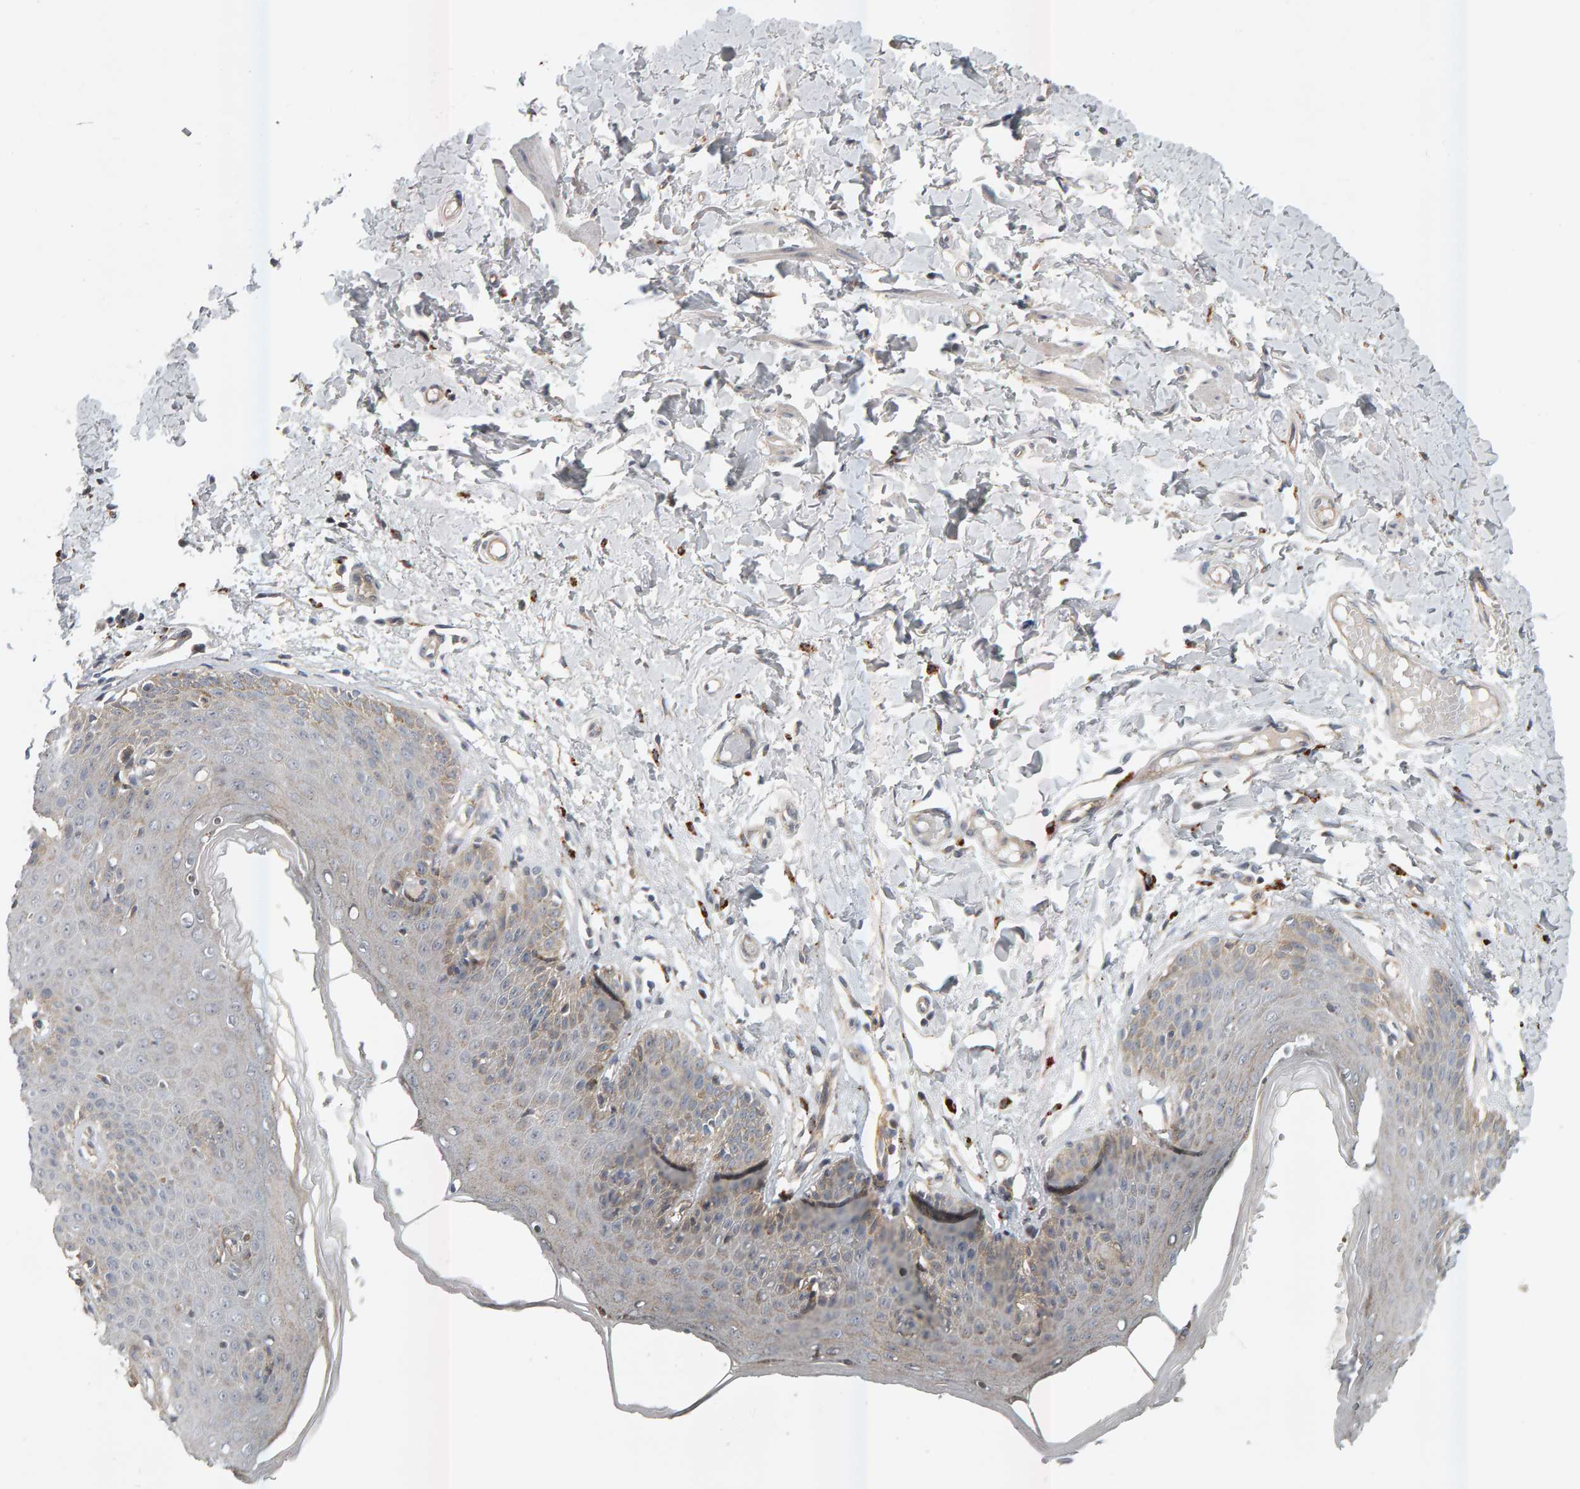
{"staining": {"intensity": "weak", "quantity": "25%-75%", "location": "cytoplasmic/membranous"}, "tissue": "skin", "cell_type": "Epidermal cells", "image_type": "normal", "snomed": [{"axis": "morphology", "description": "Normal tissue, NOS"}, {"axis": "topography", "description": "Vulva"}], "caption": "This is an image of immunohistochemistry (IHC) staining of normal skin, which shows weak staining in the cytoplasmic/membranous of epidermal cells.", "gene": "ZNF160", "patient": {"sex": "female", "age": 66}}